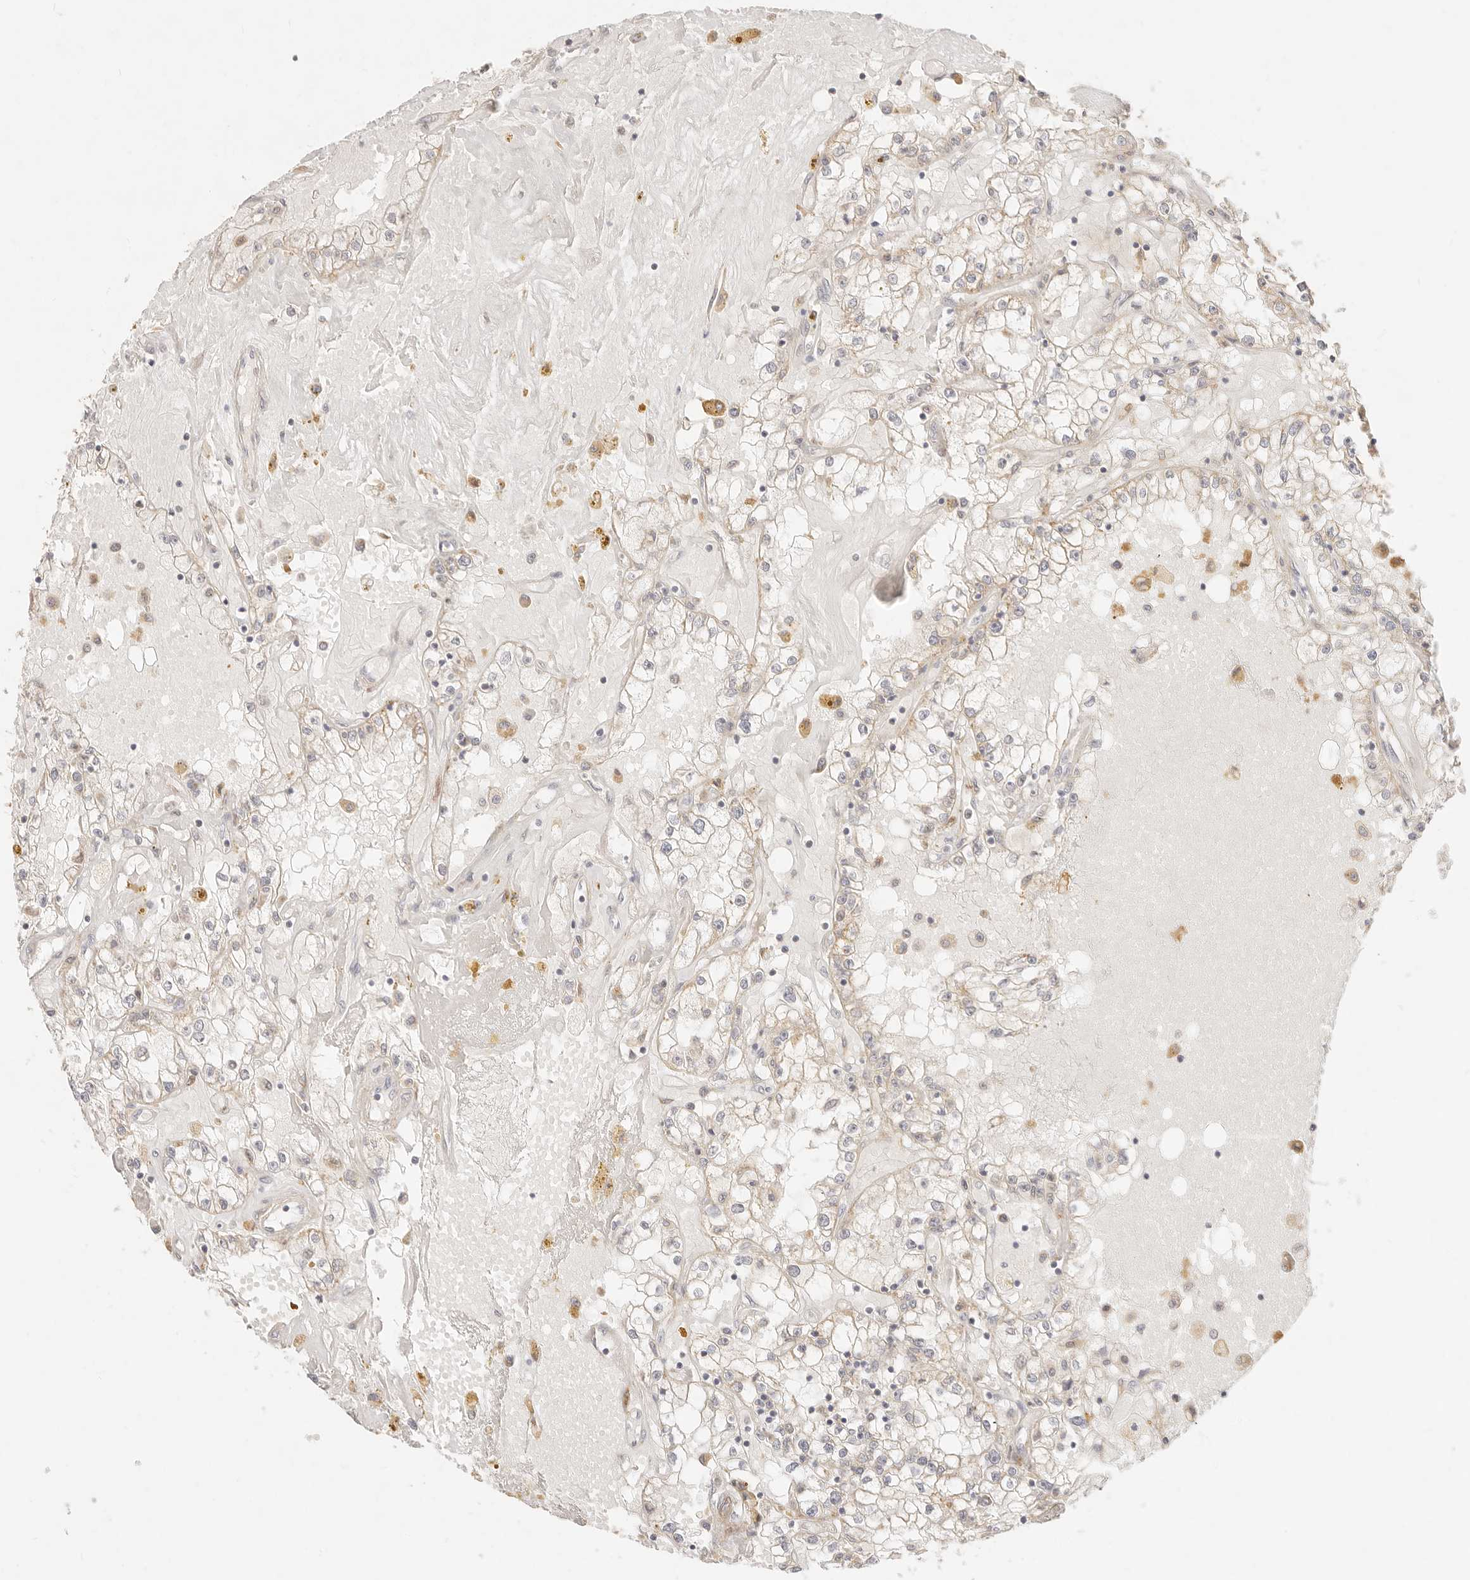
{"staining": {"intensity": "weak", "quantity": "<25%", "location": "cytoplasmic/membranous"}, "tissue": "renal cancer", "cell_type": "Tumor cells", "image_type": "cancer", "snomed": [{"axis": "morphology", "description": "Adenocarcinoma, NOS"}, {"axis": "topography", "description": "Kidney"}], "caption": "Micrograph shows no protein positivity in tumor cells of renal cancer tissue. Nuclei are stained in blue.", "gene": "RUBCNL", "patient": {"sex": "male", "age": 56}}